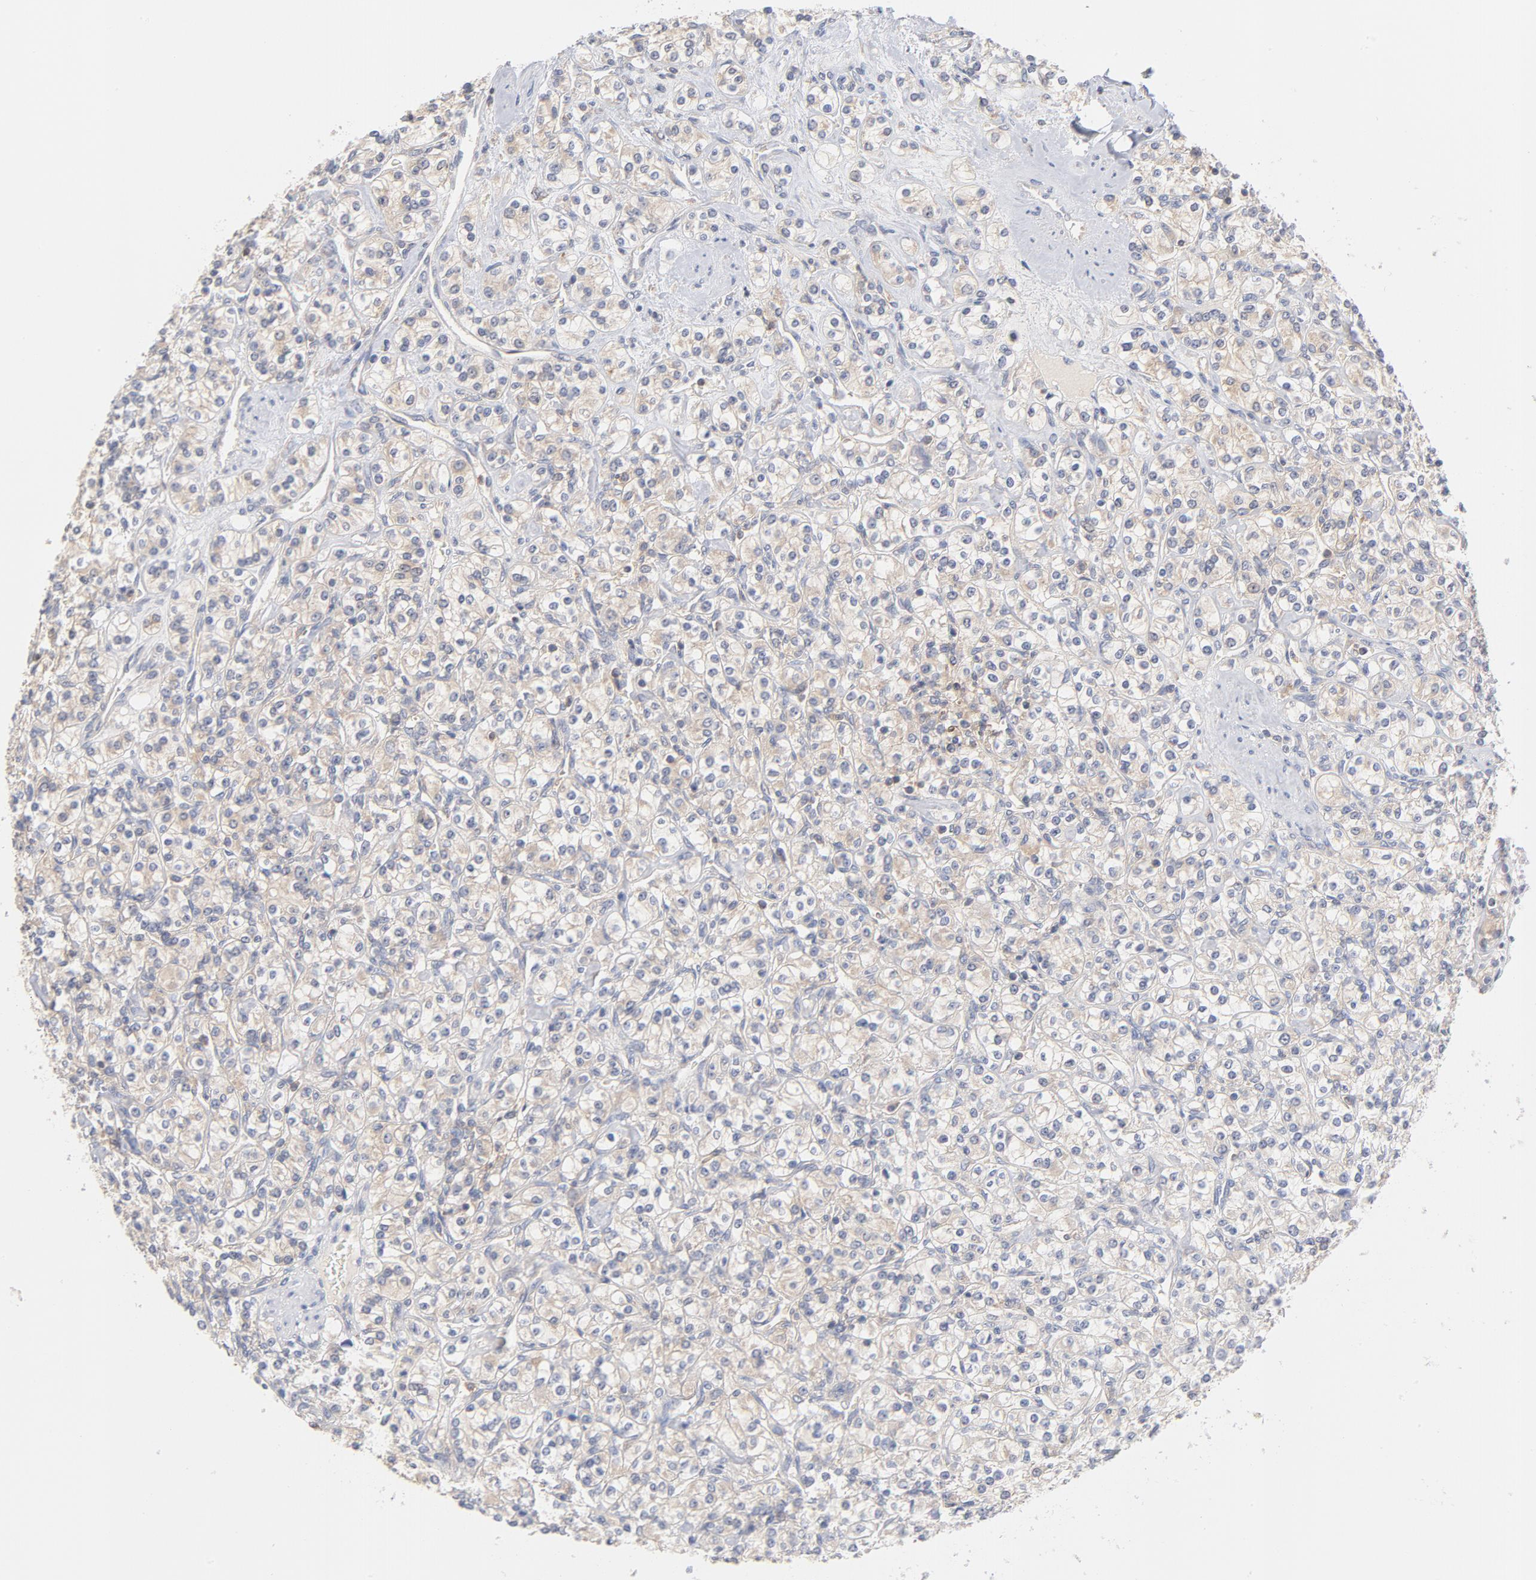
{"staining": {"intensity": "weak", "quantity": ">75%", "location": "cytoplasmic/membranous"}, "tissue": "renal cancer", "cell_type": "Tumor cells", "image_type": "cancer", "snomed": [{"axis": "morphology", "description": "Adenocarcinoma, NOS"}, {"axis": "topography", "description": "Kidney"}], "caption": "Renal cancer (adenocarcinoma) tissue demonstrates weak cytoplasmic/membranous staining in approximately >75% of tumor cells Immunohistochemistry stains the protein of interest in brown and the nuclei are stained blue.", "gene": "SETD3", "patient": {"sex": "male", "age": 77}}